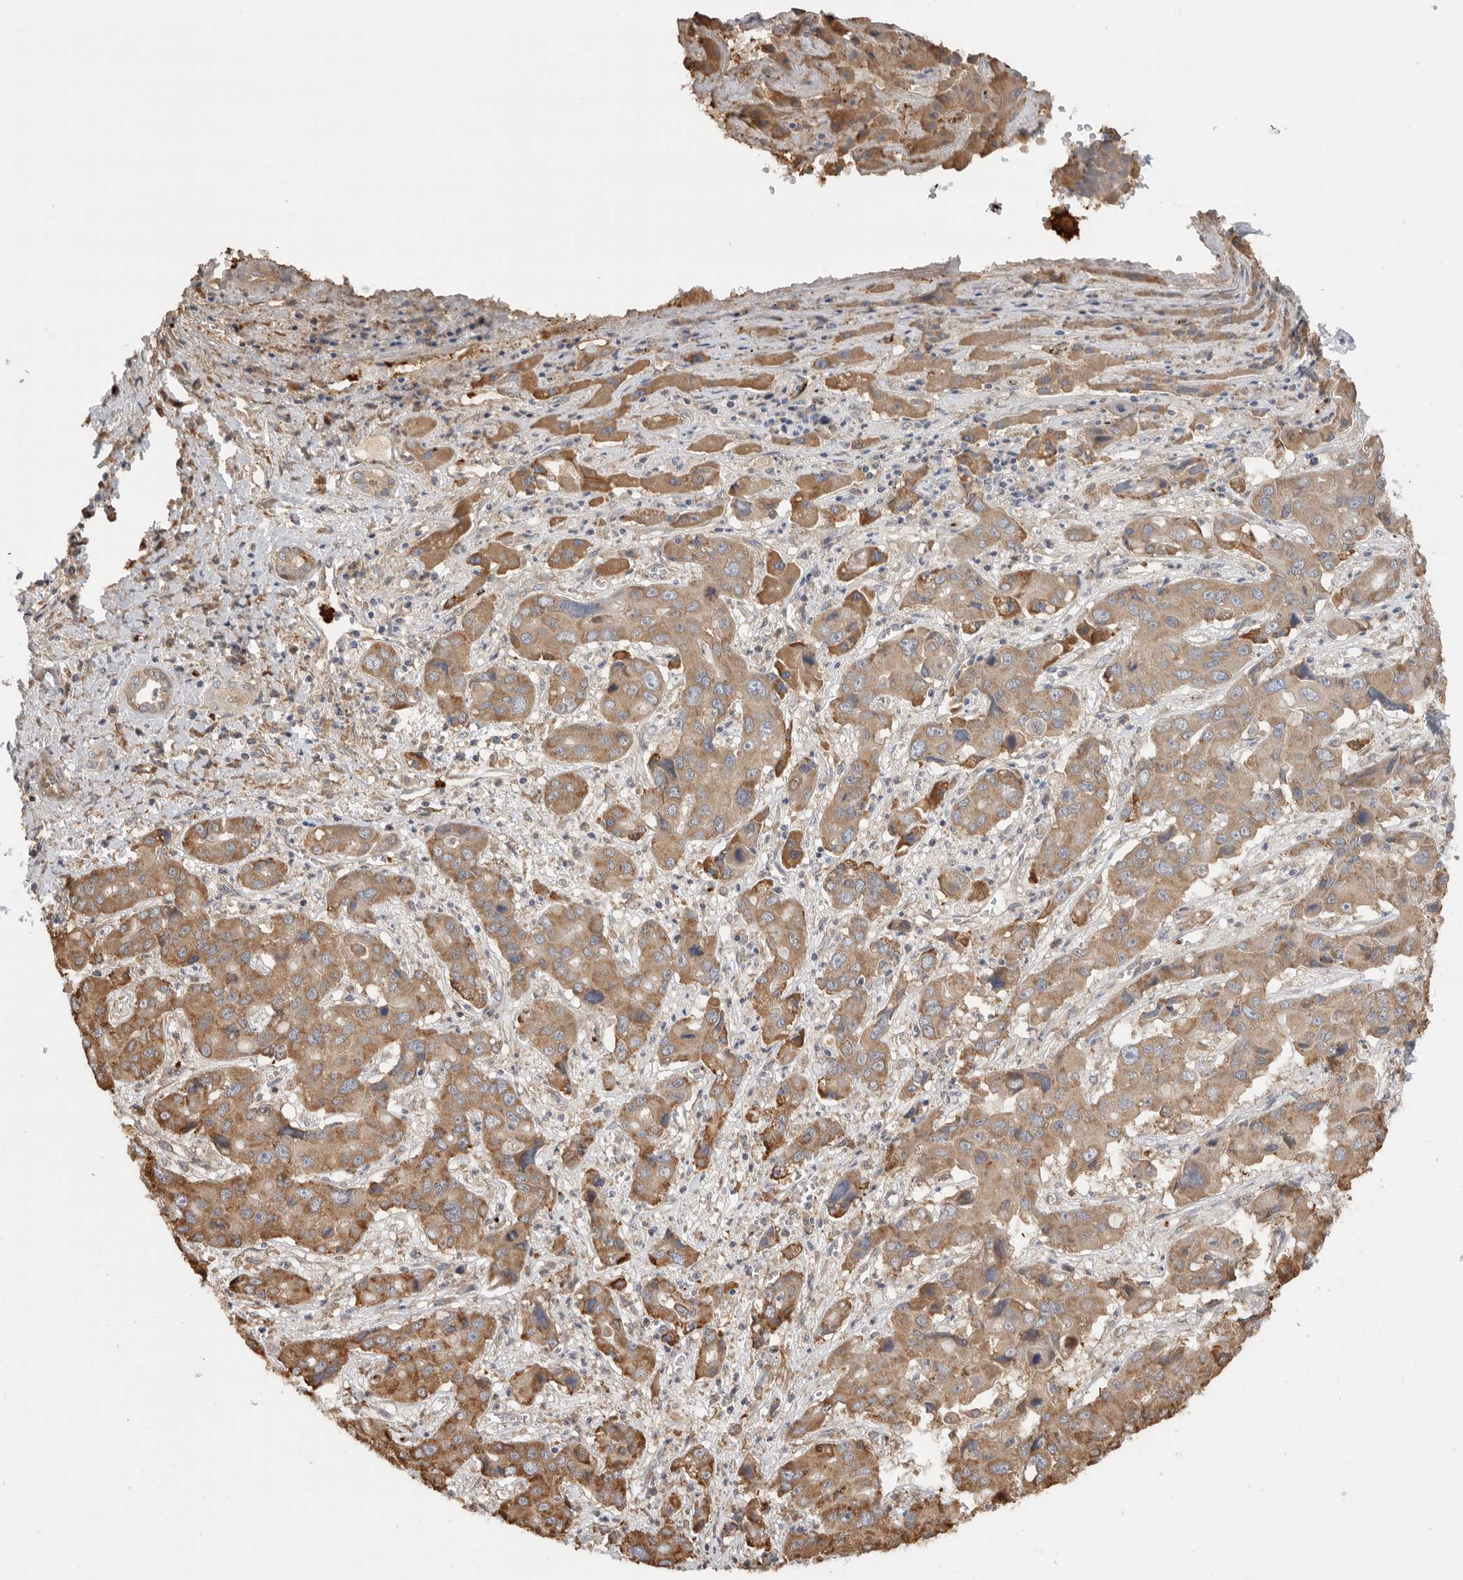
{"staining": {"intensity": "moderate", "quantity": ">75%", "location": "cytoplasmic/membranous"}, "tissue": "liver cancer", "cell_type": "Tumor cells", "image_type": "cancer", "snomed": [{"axis": "morphology", "description": "Cholangiocarcinoma"}, {"axis": "topography", "description": "Liver"}], "caption": "IHC (DAB) staining of liver cancer displays moderate cytoplasmic/membranous protein staining in approximately >75% of tumor cells.", "gene": "CDC42BPB", "patient": {"sex": "male", "age": 67}}